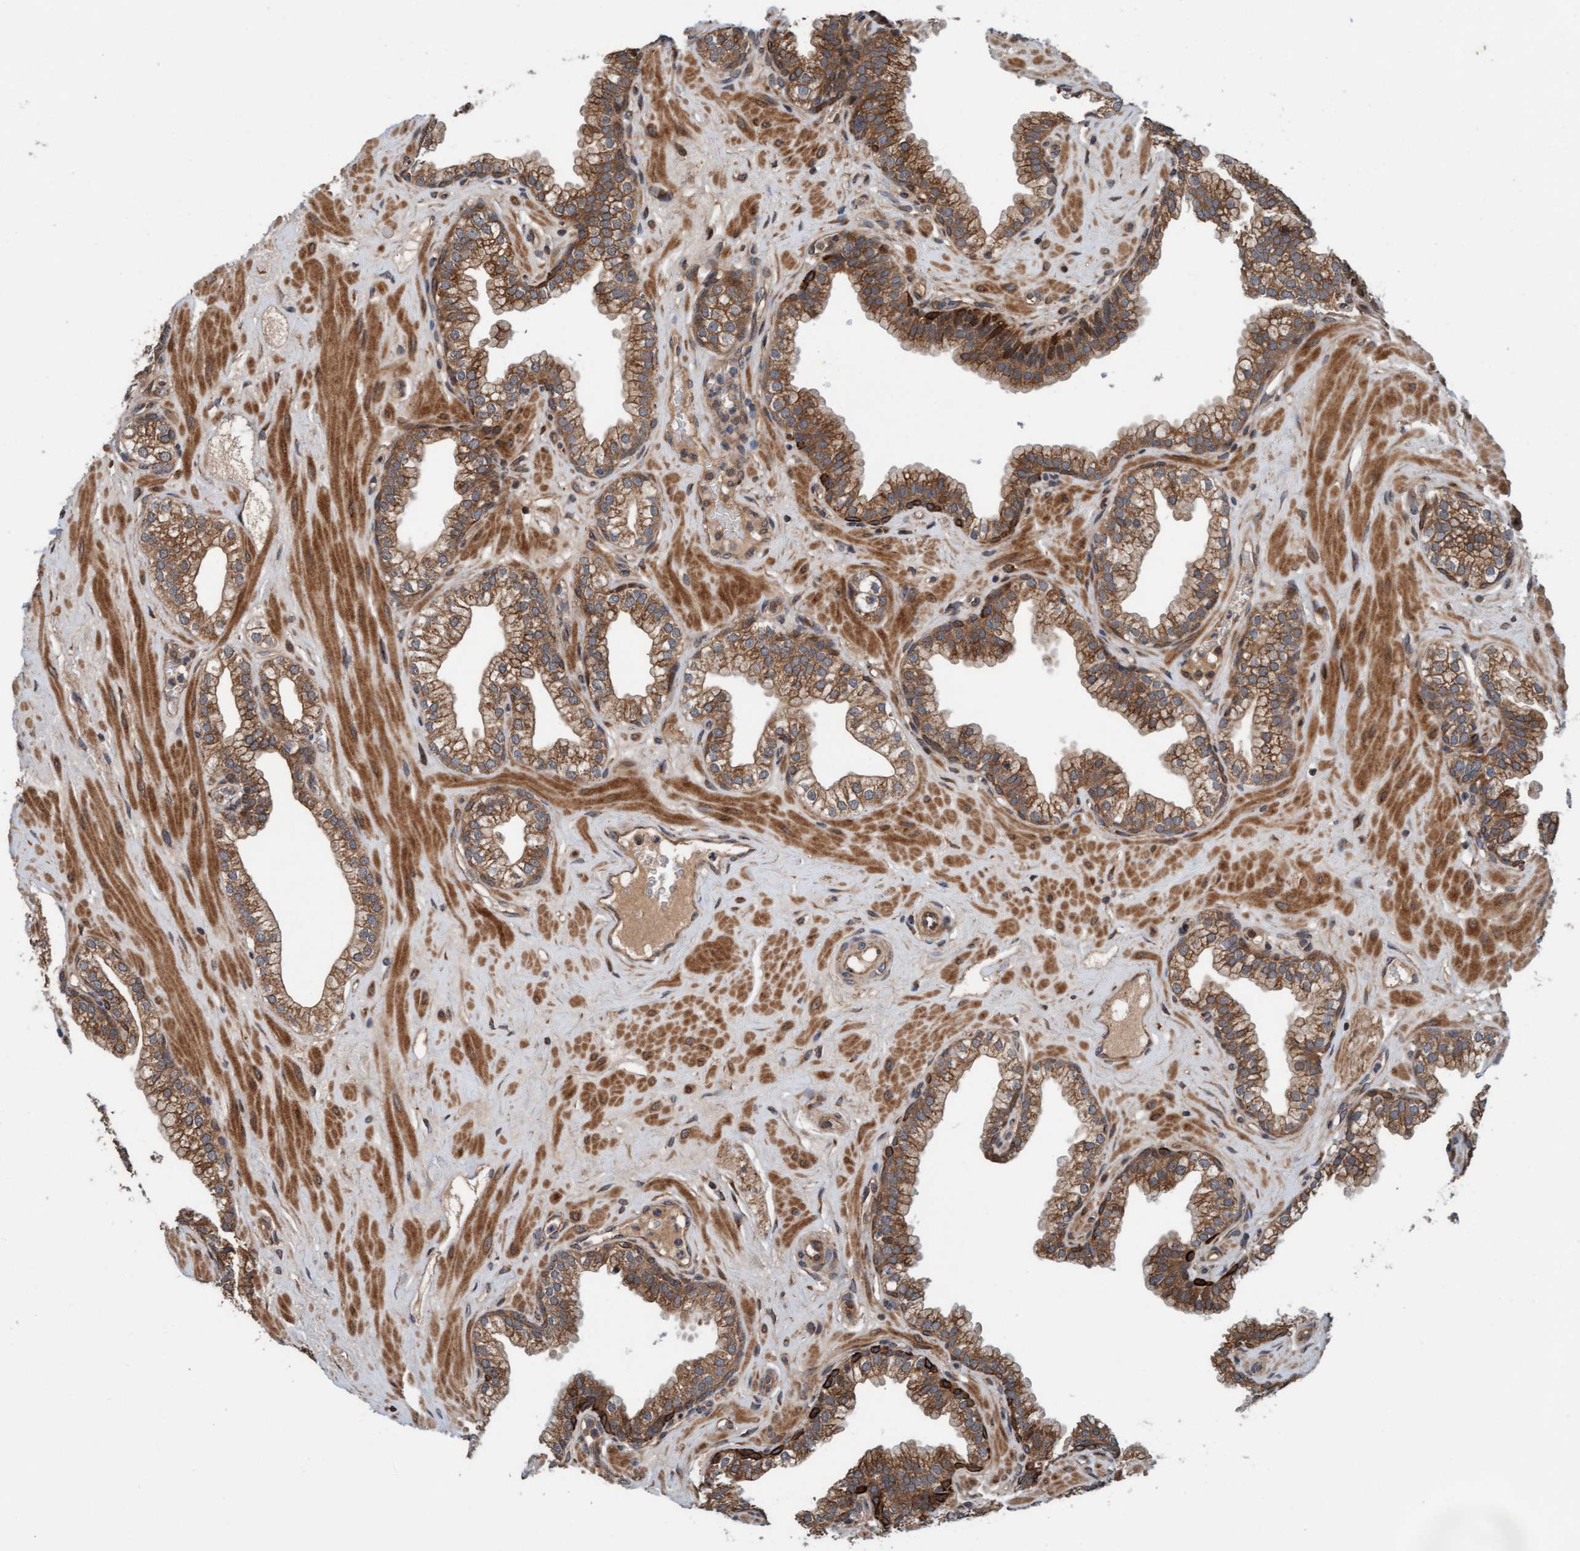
{"staining": {"intensity": "moderate", "quantity": ">75%", "location": "cytoplasmic/membranous"}, "tissue": "prostate", "cell_type": "Glandular cells", "image_type": "normal", "snomed": [{"axis": "morphology", "description": "Normal tissue, NOS"}, {"axis": "morphology", "description": "Urothelial carcinoma, Low grade"}, {"axis": "topography", "description": "Urinary bladder"}, {"axis": "topography", "description": "Prostate"}], "caption": "The micrograph shows immunohistochemical staining of normal prostate. There is moderate cytoplasmic/membranous staining is identified in about >75% of glandular cells.", "gene": "MLXIP", "patient": {"sex": "male", "age": 60}}